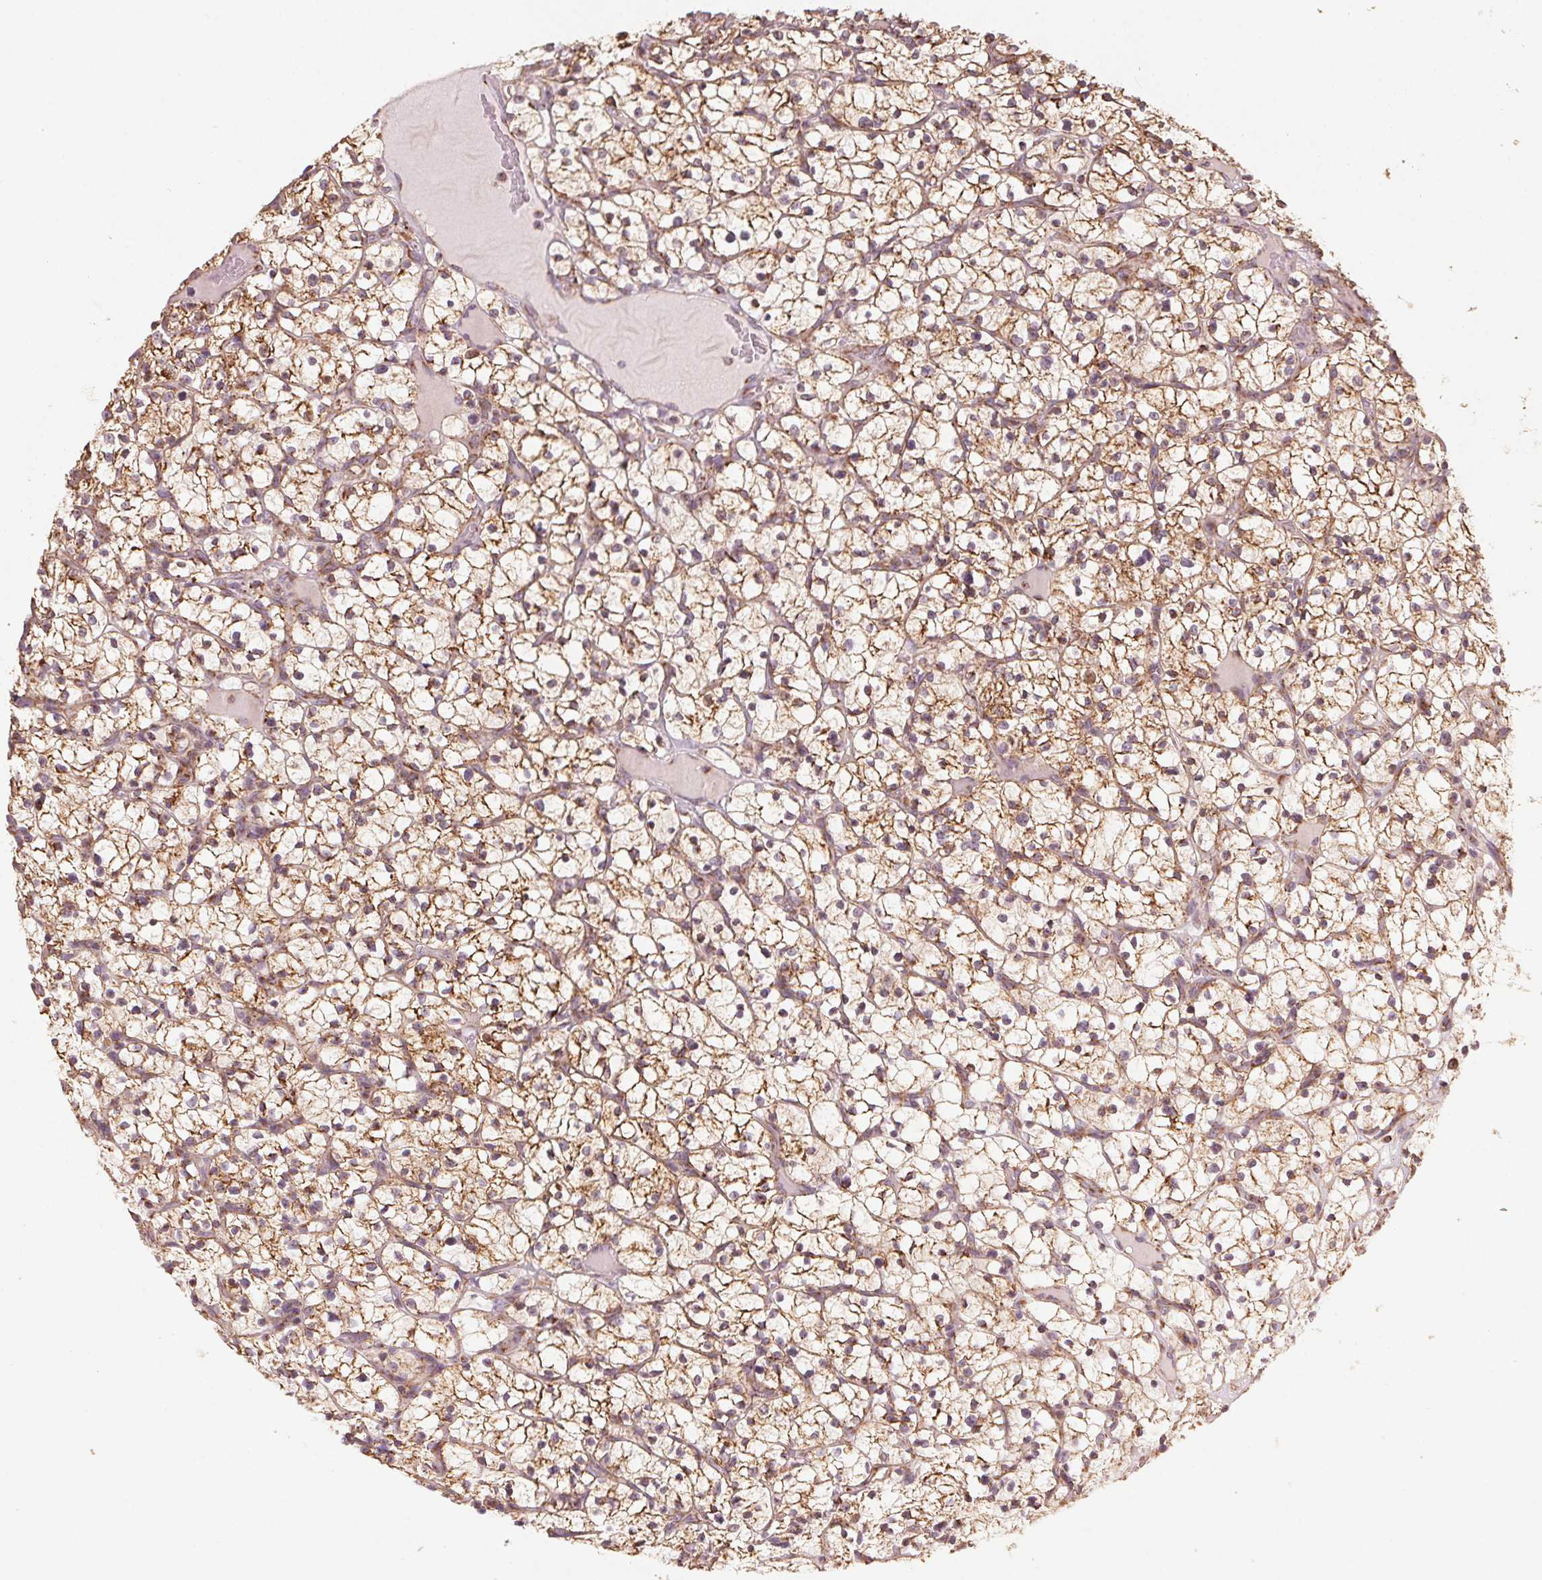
{"staining": {"intensity": "moderate", "quantity": ">75%", "location": "cytoplasmic/membranous"}, "tissue": "renal cancer", "cell_type": "Tumor cells", "image_type": "cancer", "snomed": [{"axis": "morphology", "description": "Adenocarcinoma, NOS"}, {"axis": "topography", "description": "Kidney"}], "caption": "Immunohistochemistry (IHC) of renal cancer displays medium levels of moderate cytoplasmic/membranous expression in about >75% of tumor cells. Nuclei are stained in blue.", "gene": "TOMM70", "patient": {"sex": "female", "age": 64}}